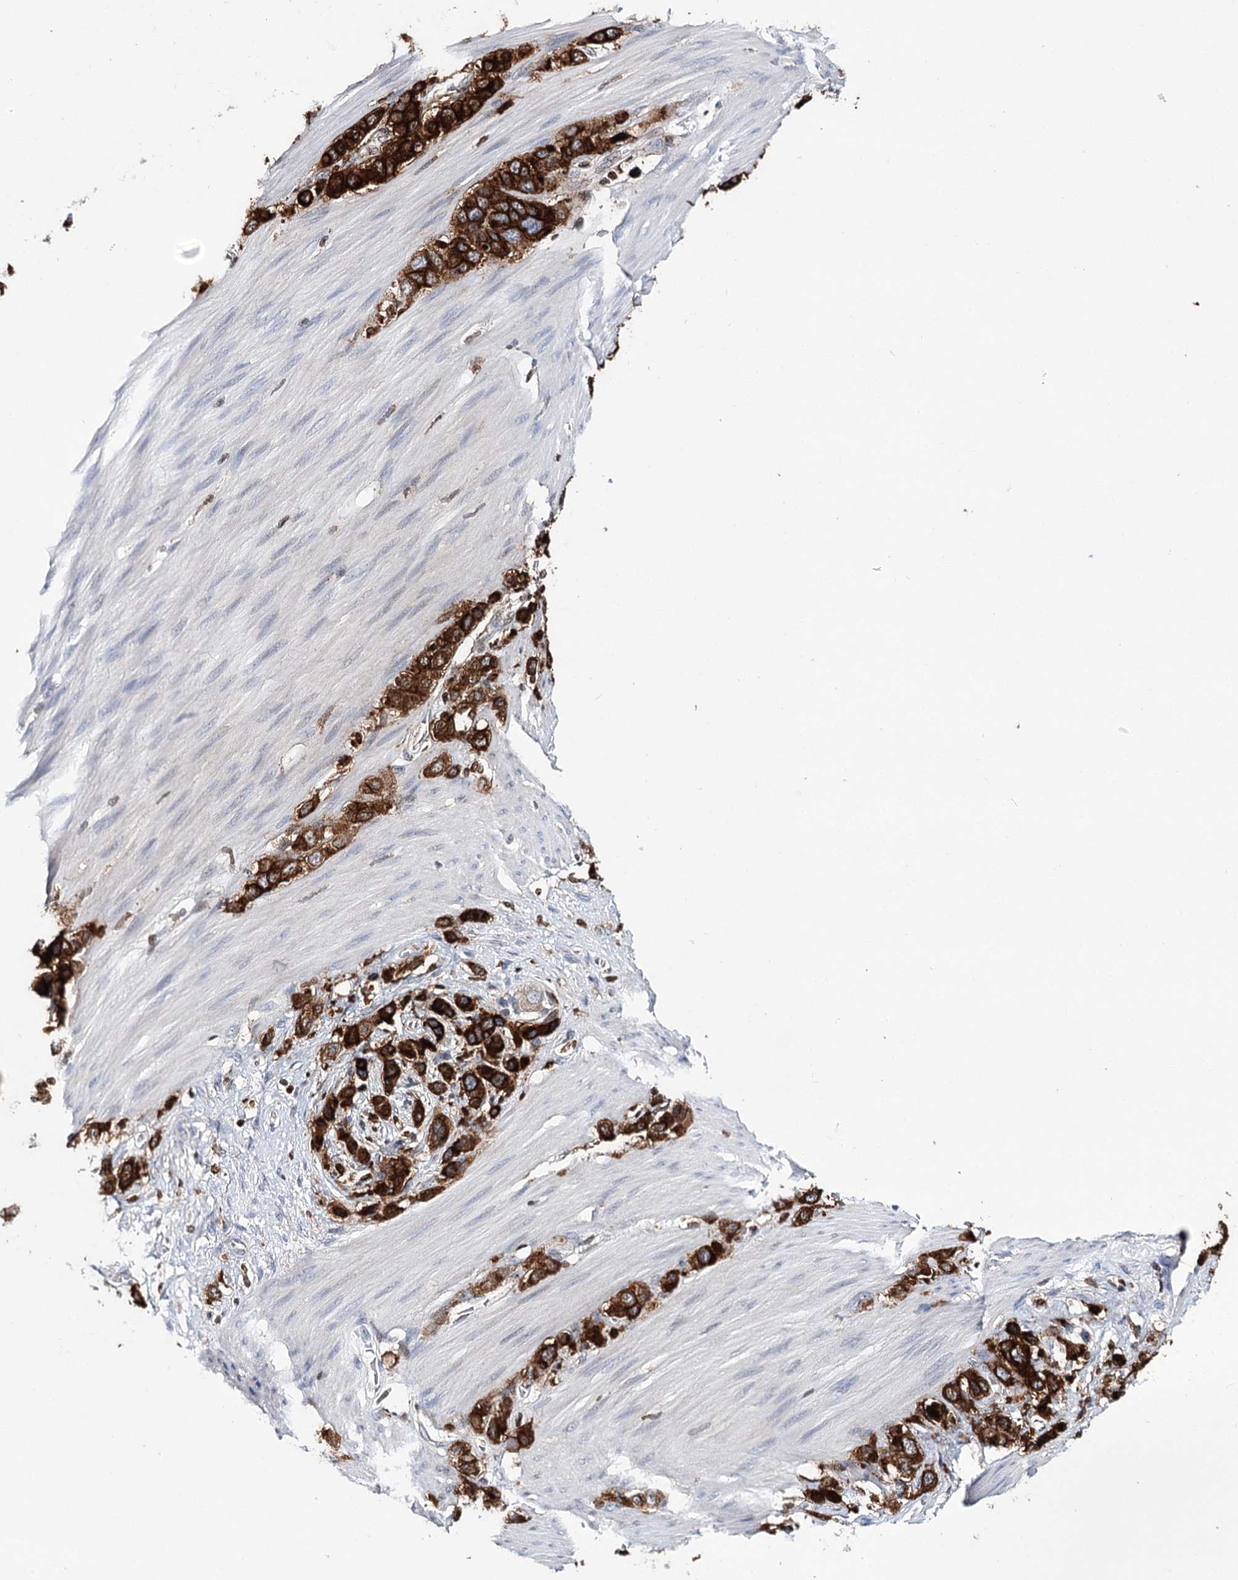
{"staining": {"intensity": "strong", "quantity": ">75%", "location": "cytoplasmic/membranous"}, "tissue": "stomach cancer", "cell_type": "Tumor cells", "image_type": "cancer", "snomed": [{"axis": "morphology", "description": "Adenocarcinoma, NOS"}, {"axis": "morphology", "description": "Adenocarcinoma, High grade"}, {"axis": "topography", "description": "Stomach, upper"}, {"axis": "topography", "description": "Stomach, lower"}], "caption": "IHC (DAB) staining of human stomach cancer (adenocarcinoma) exhibits strong cytoplasmic/membranous protein expression in approximately >75% of tumor cells.", "gene": "CEACAM8", "patient": {"sex": "female", "age": 65}}